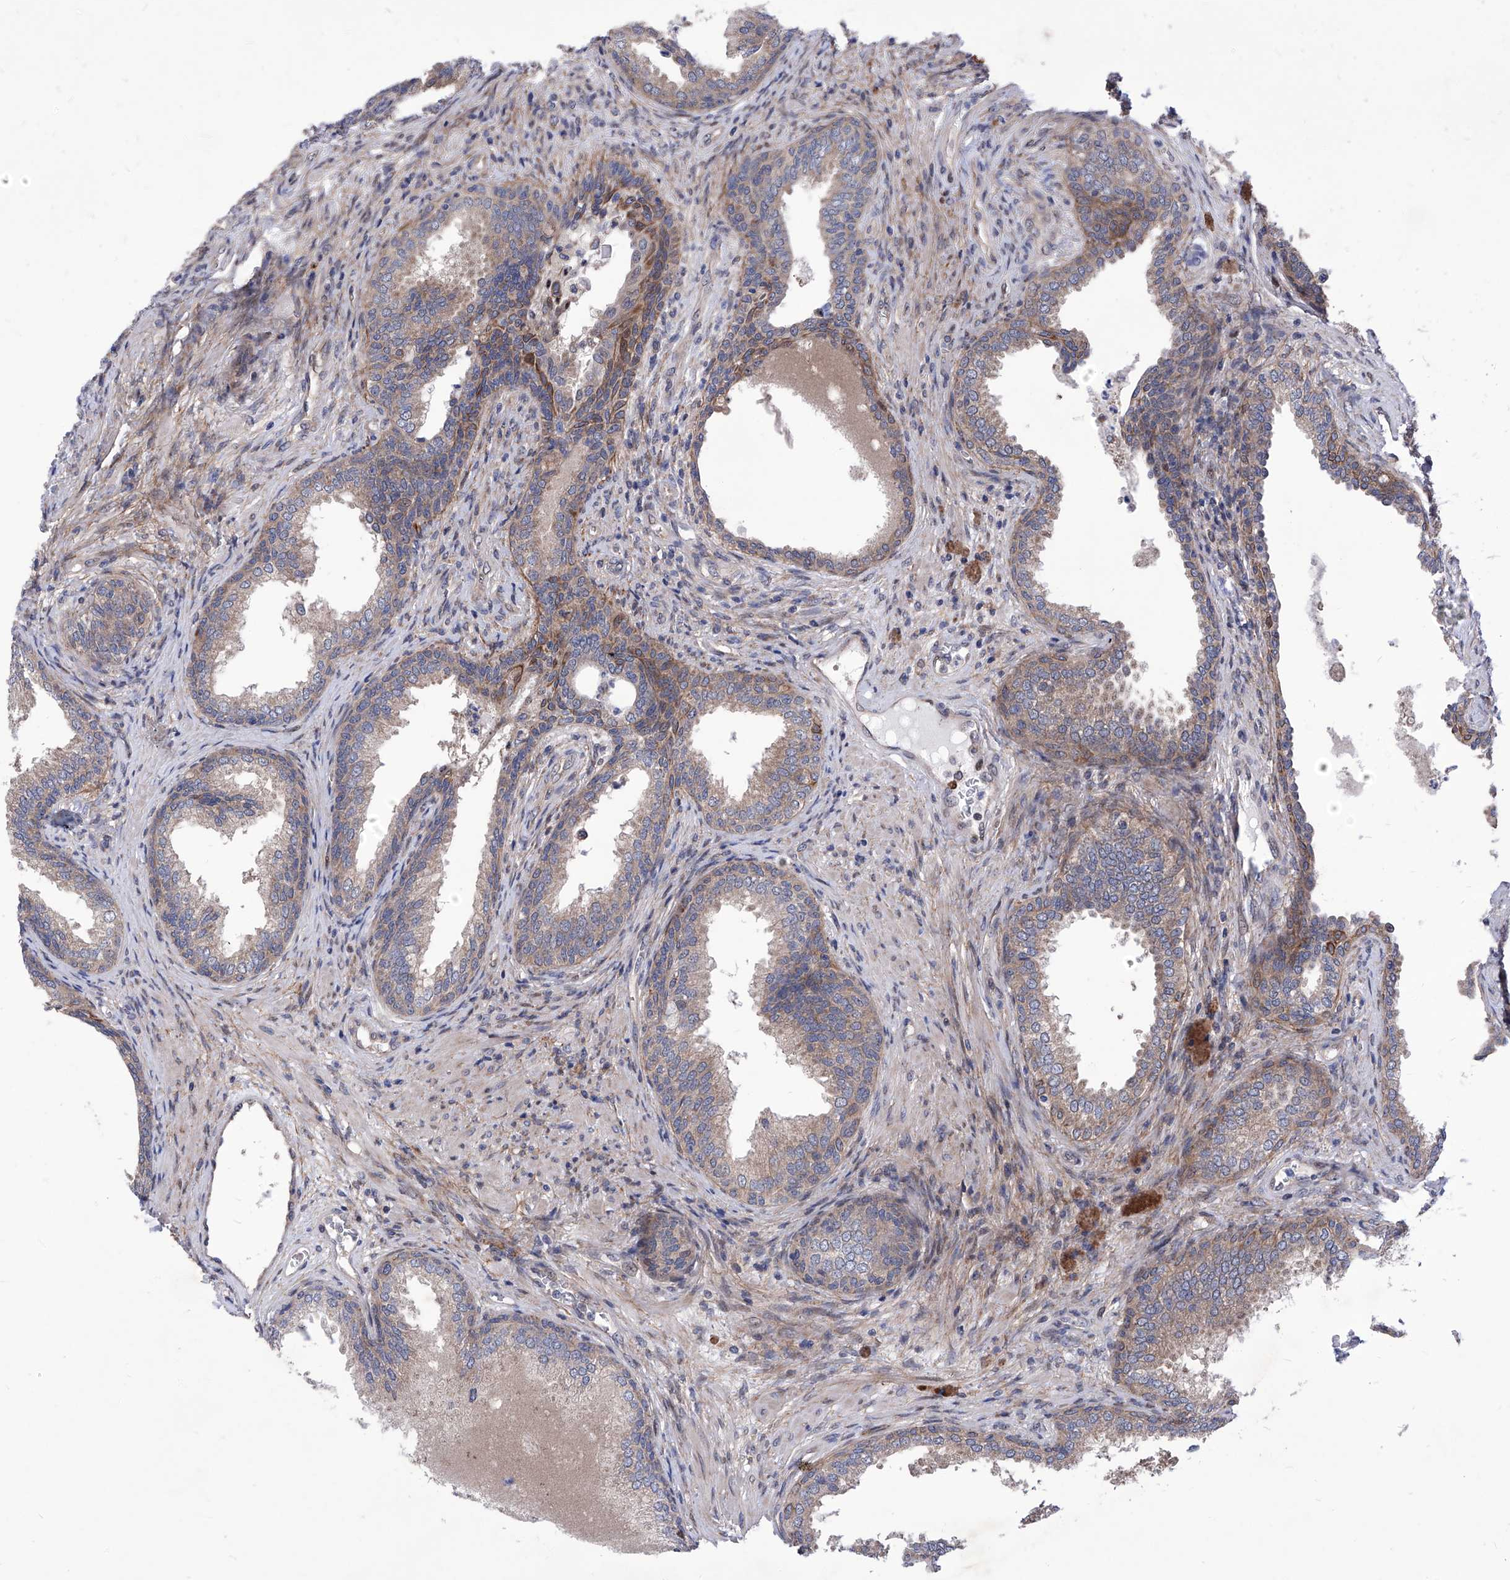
{"staining": {"intensity": "moderate", "quantity": "25%-75%", "location": "cytoplasmic/membranous"}, "tissue": "prostate", "cell_type": "Glandular cells", "image_type": "normal", "snomed": [{"axis": "morphology", "description": "Normal tissue, NOS"}, {"axis": "topography", "description": "Prostate"}], "caption": "Immunohistochemical staining of unremarkable human prostate demonstrates 25%-75% levels of moderate cytoplasmic/membranous protein expression in approximately 25%-75% of glandular cells. (Stains: DAB in brown, nuclei in blue, Microscopy: brightfield microscopy at high magnification).", "gene": "KTI12", "patient": {"sex": "male", "age": 76}}